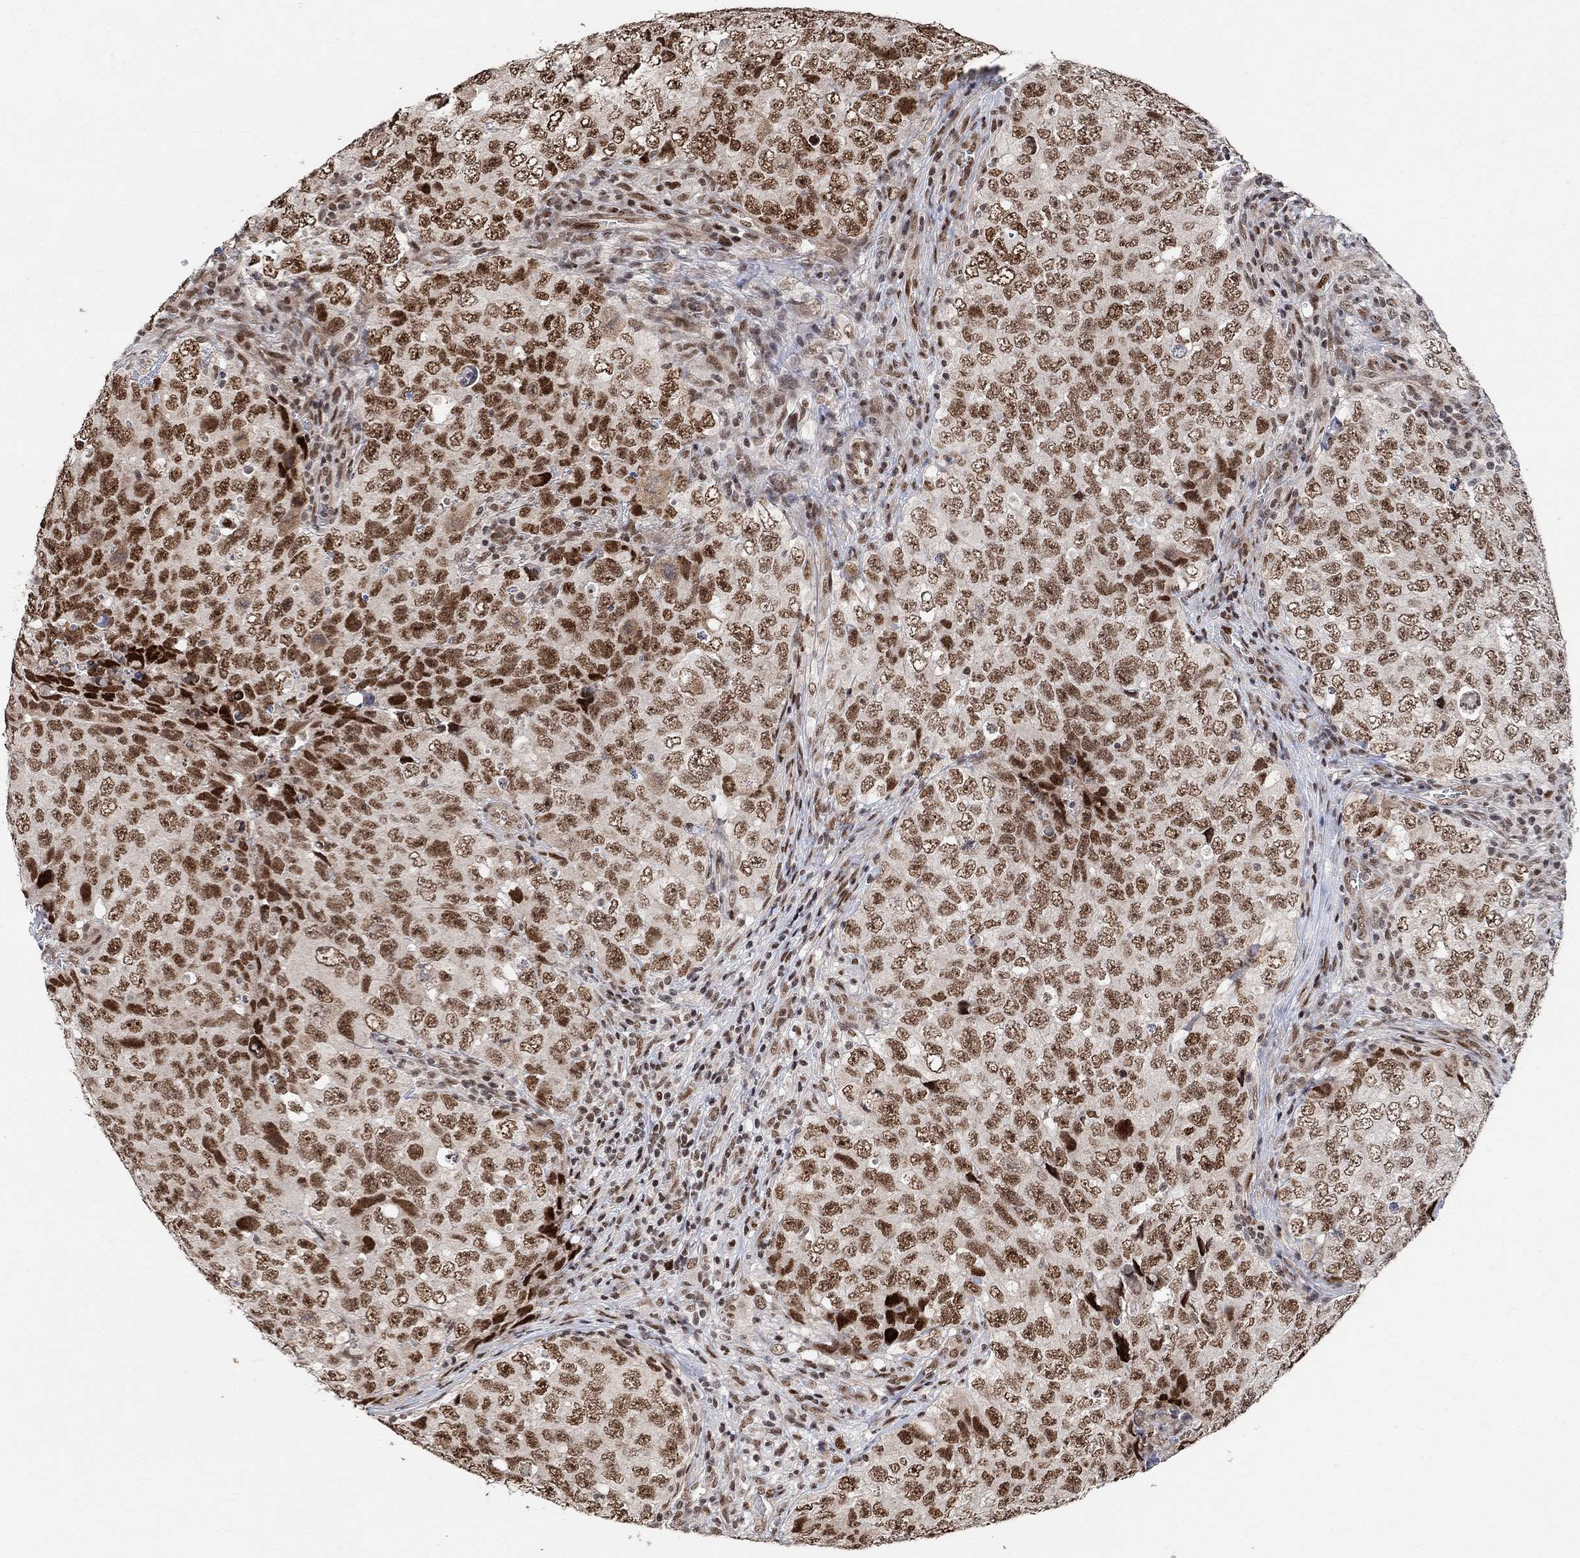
{"staining": {"intensity": "strong", "quantity": ">75%", "location": "nuclear"}, "tissue": "testis cancer", "cell_type": "Tumor cells", "image_type": "cancer", "snomed": [{"axis": "morphology", "description": "Seminoma, NOS"}, {"axis": "topography", "description": "Testis"}], "caption": "Seminoma (testis) stained for a protein reveals strong nuclear positivity in tumor cells. (brown staining indicates protein expression, while blue staining denotes nuclei).", "gene": "E4F1", "patient": {"sex": "male", "age": 34}}